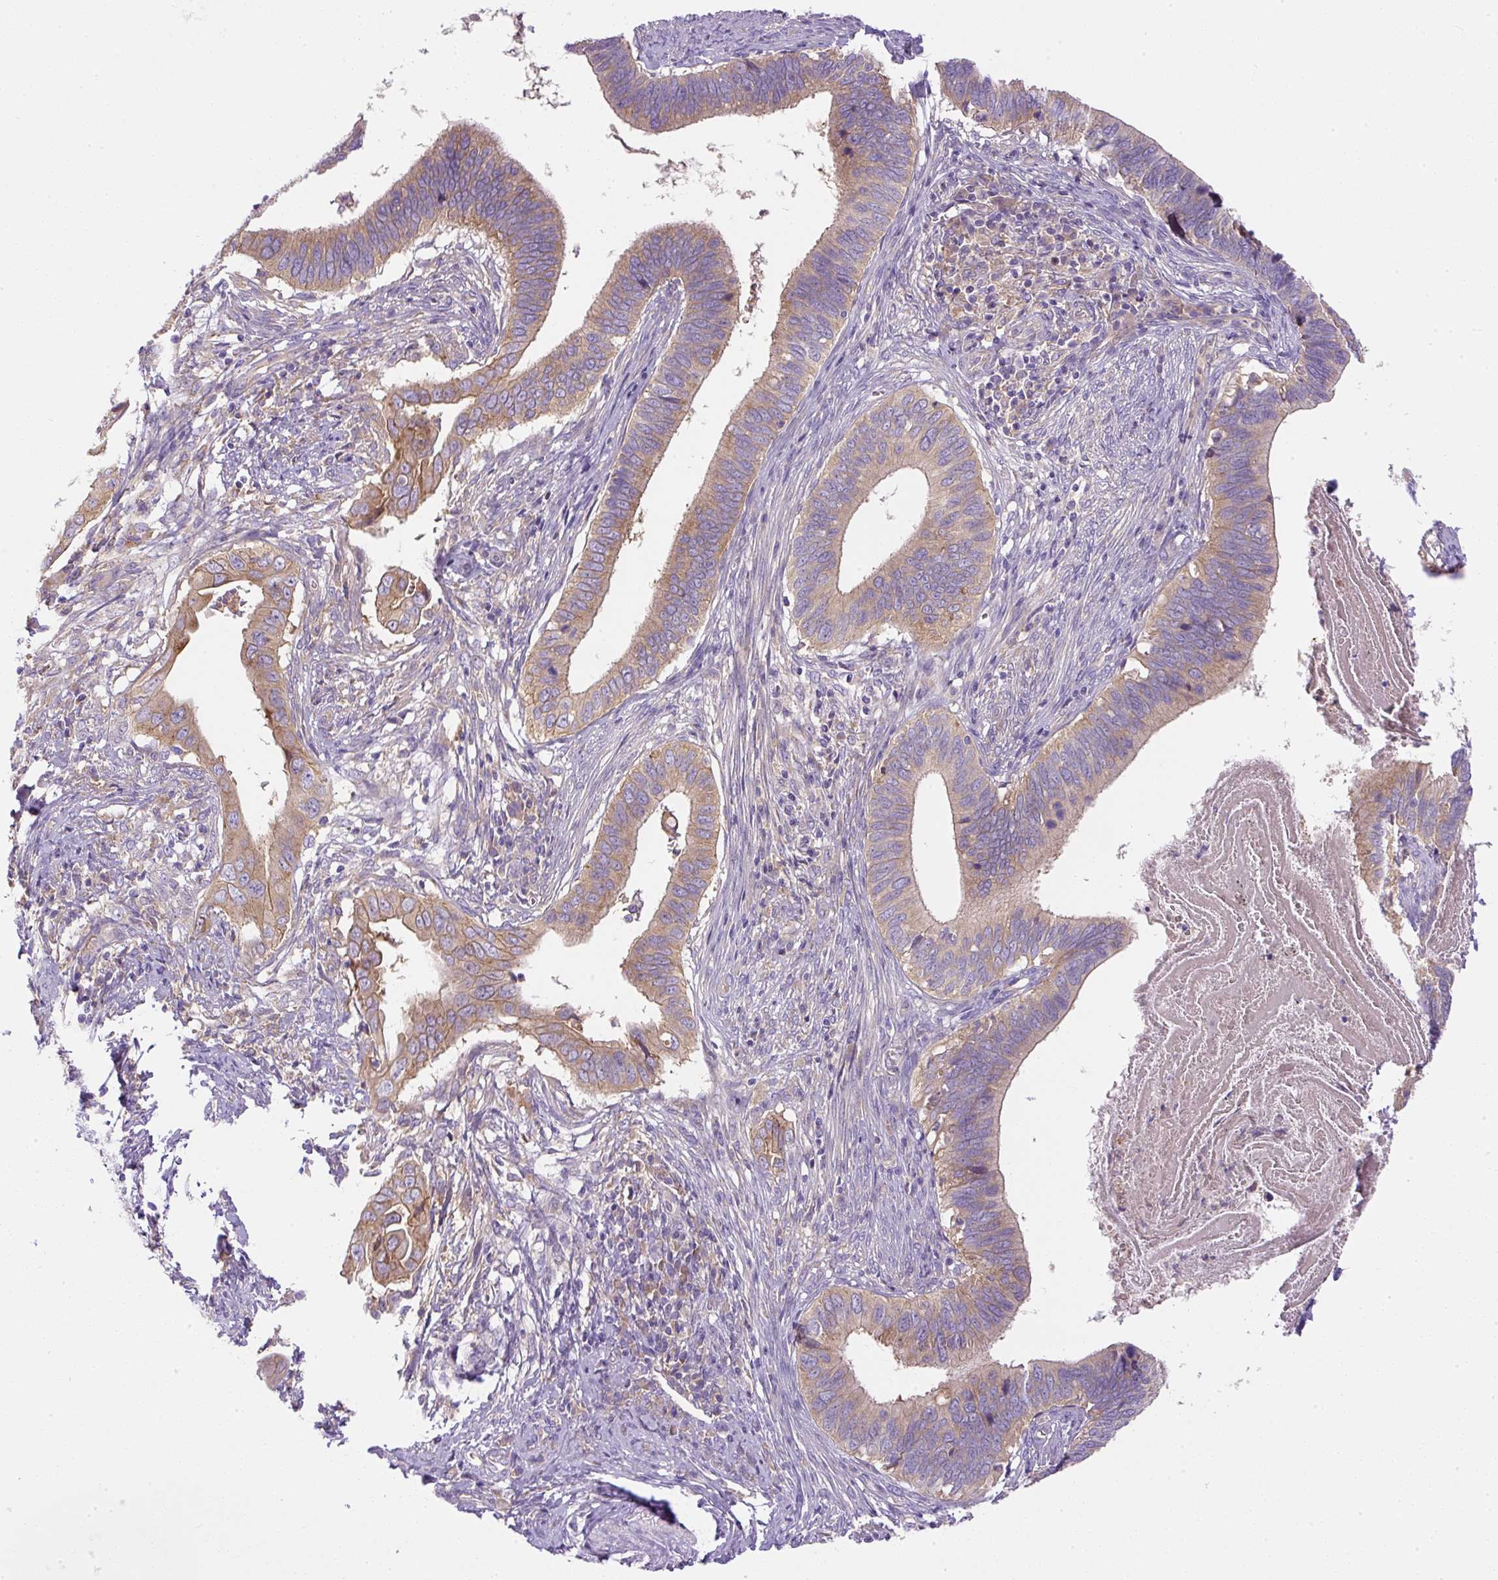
{"staining": {"intensity": "moderate", "quantity": ">75%", "location": "cytoplasmic/membranous"}, "tissue": "cervical cancer", "cell_type": "Tumor cells", "image_type": "cancer", "snomed": [{"axis": "morphology", "description": "Adenocarcinoma, NOS"}, {"axis": "topography", "description": "Cervix"}], "caption": "The photomicrograph exhibits staining of cervical adenocarcinoma, revealing moderate cytoplasmic/membranous protein positivity (brown color) within tumor cells.", "gene": "DAPK1", "patient": {"sex": "female", "age": 42}}